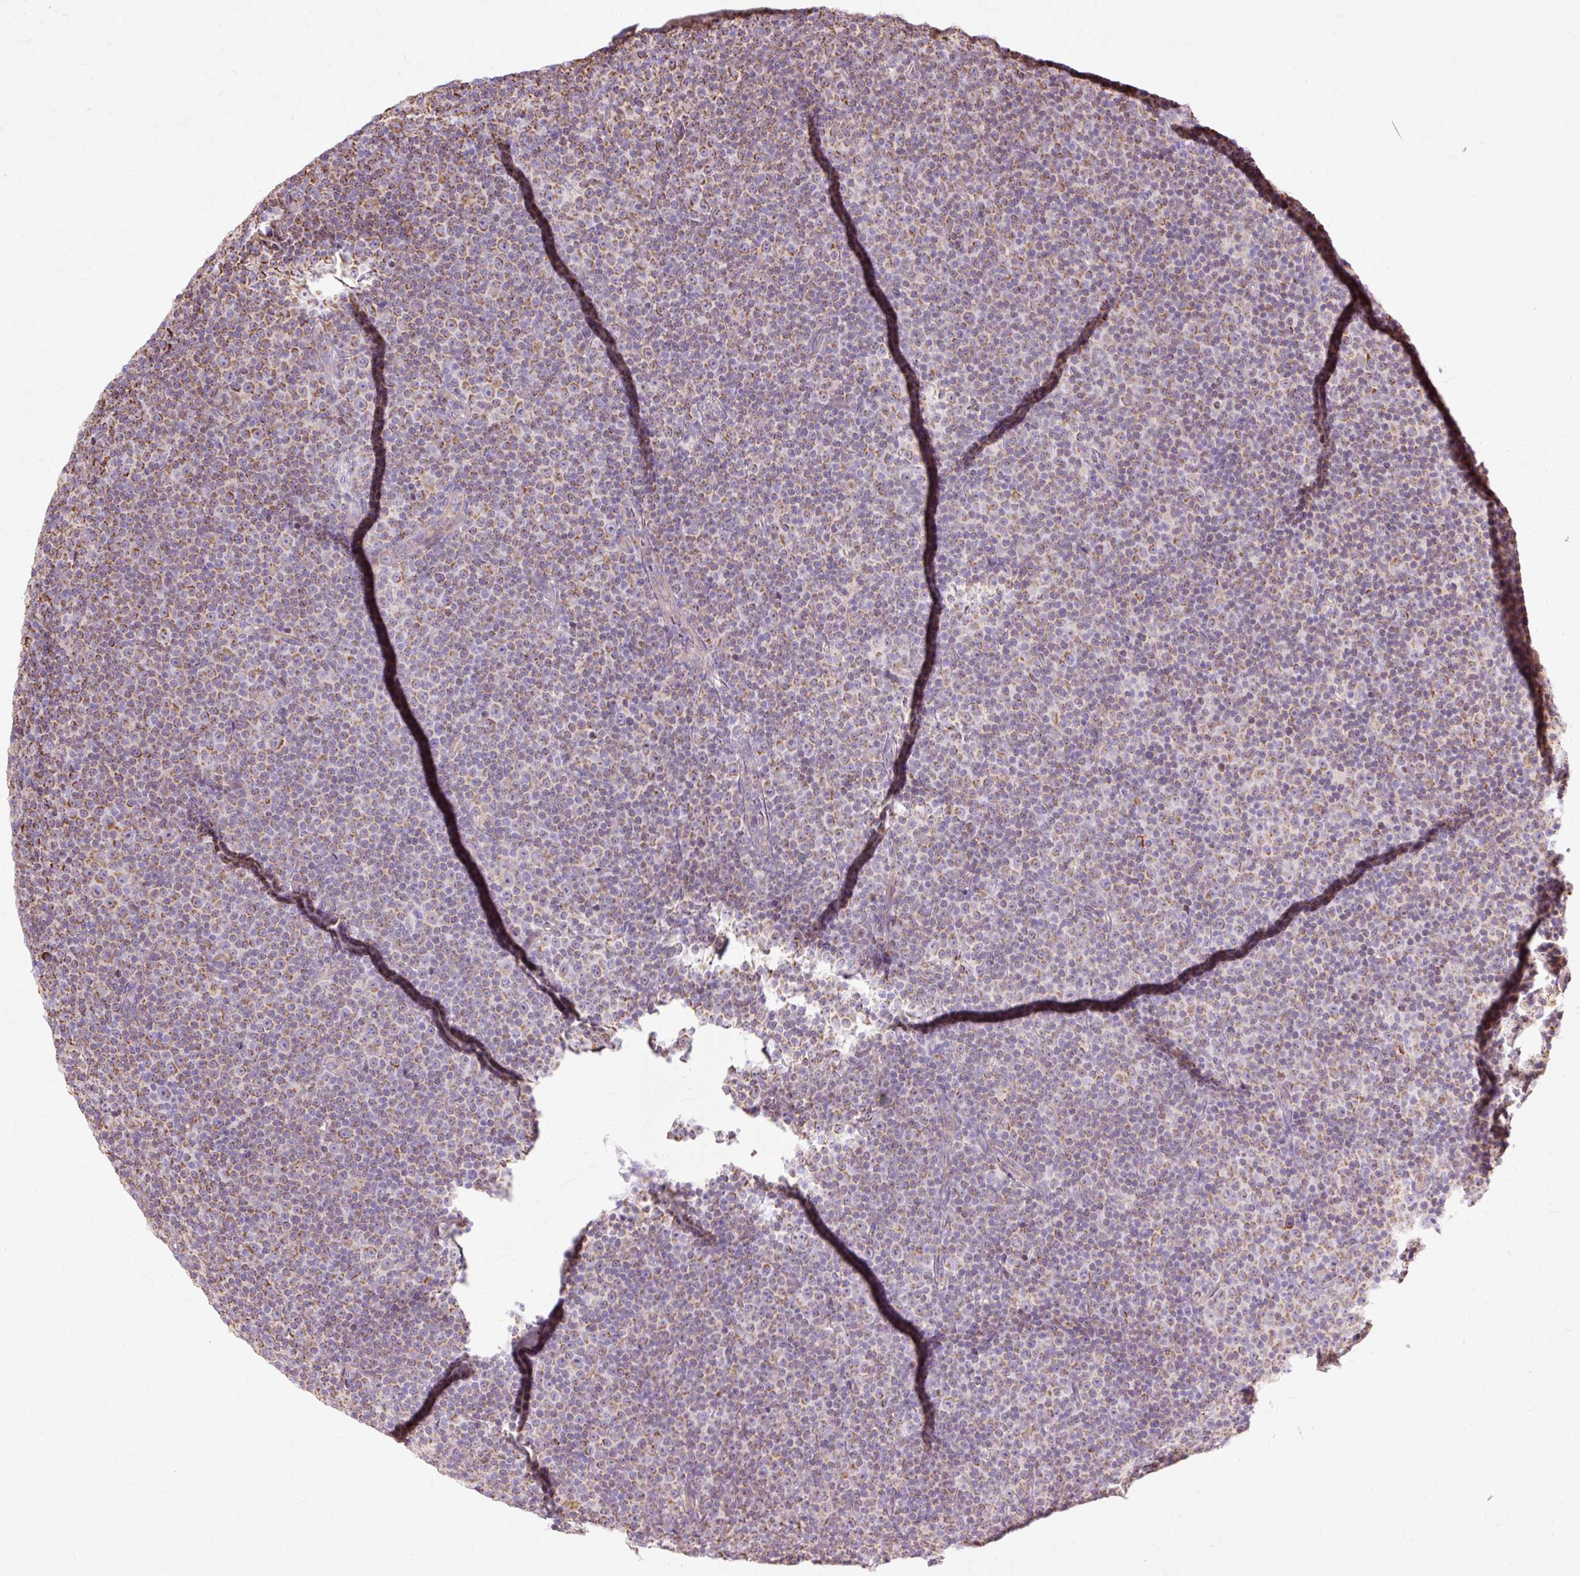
{"staining": {"intensity": "moderate", "quantity": ">75%", "location": "cytoplasmic/membranous"}, "tissue": "lymphoma", "cell_type": "Tumor cells", "image_type": "cancer", "snomed": [{"axis": "morphology", "description": "Malignant lymphoma, non-Hodgkin's type, Low grade"}, {"axis": "topography", "description": "Lymph node"}], "caption": "This histopathology image displays malignant lymphoma, non-Hodgkin's type (low-grade) stained with immunohistochemistry to label a protein in brown. The cytoplasmic/membranous of tumor cells show moderate positivity for the protein. Nuclei are counter-stained blue.", "gene": "PDZD2", "patient": {"sex": "female", "age": 67}}